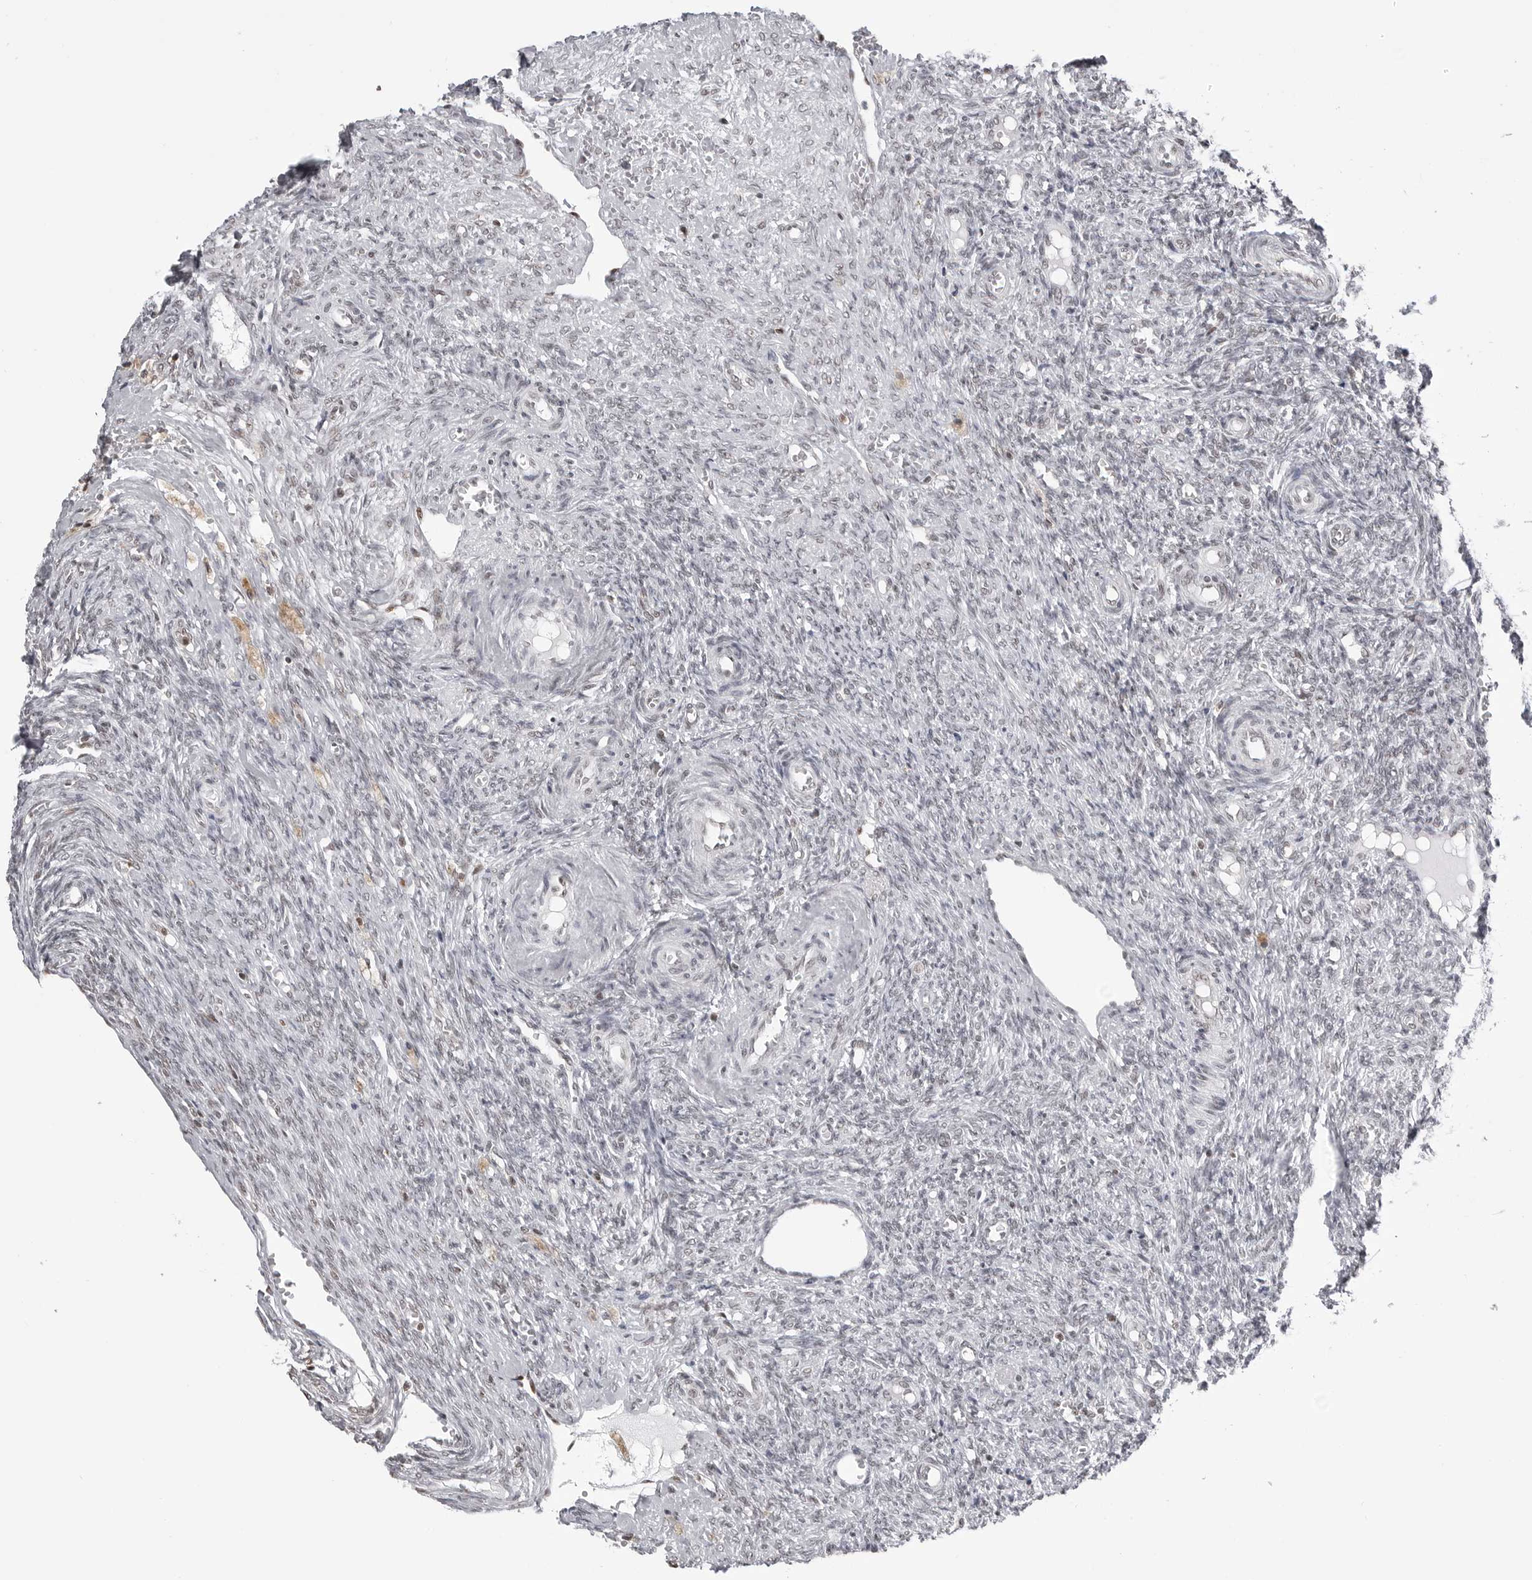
{"staining": {"intensity": "weak", "quantity": "<25%", "location": "nuclear"}, "tissue": "ovary", "cell_type": "Ovarian stroma cells", "image_type": "normal", "snomed": [{"axis": "morphology", "description": "Normal tissue, NOS"}, {"axis": "topography", "description": "Ovary"}], "caption": "IHC micrograph of benign human ovary stained for a protein (brown), which reveals no positivity in ovarian stroma cells. (DAB (3,3'-diaminobenzidine) immunohistochemistry (IHC) visualized using brightfield microscopy, high magnification).", "gene": "WRAP53", "patient": {"sex": "female", "age": 41}}